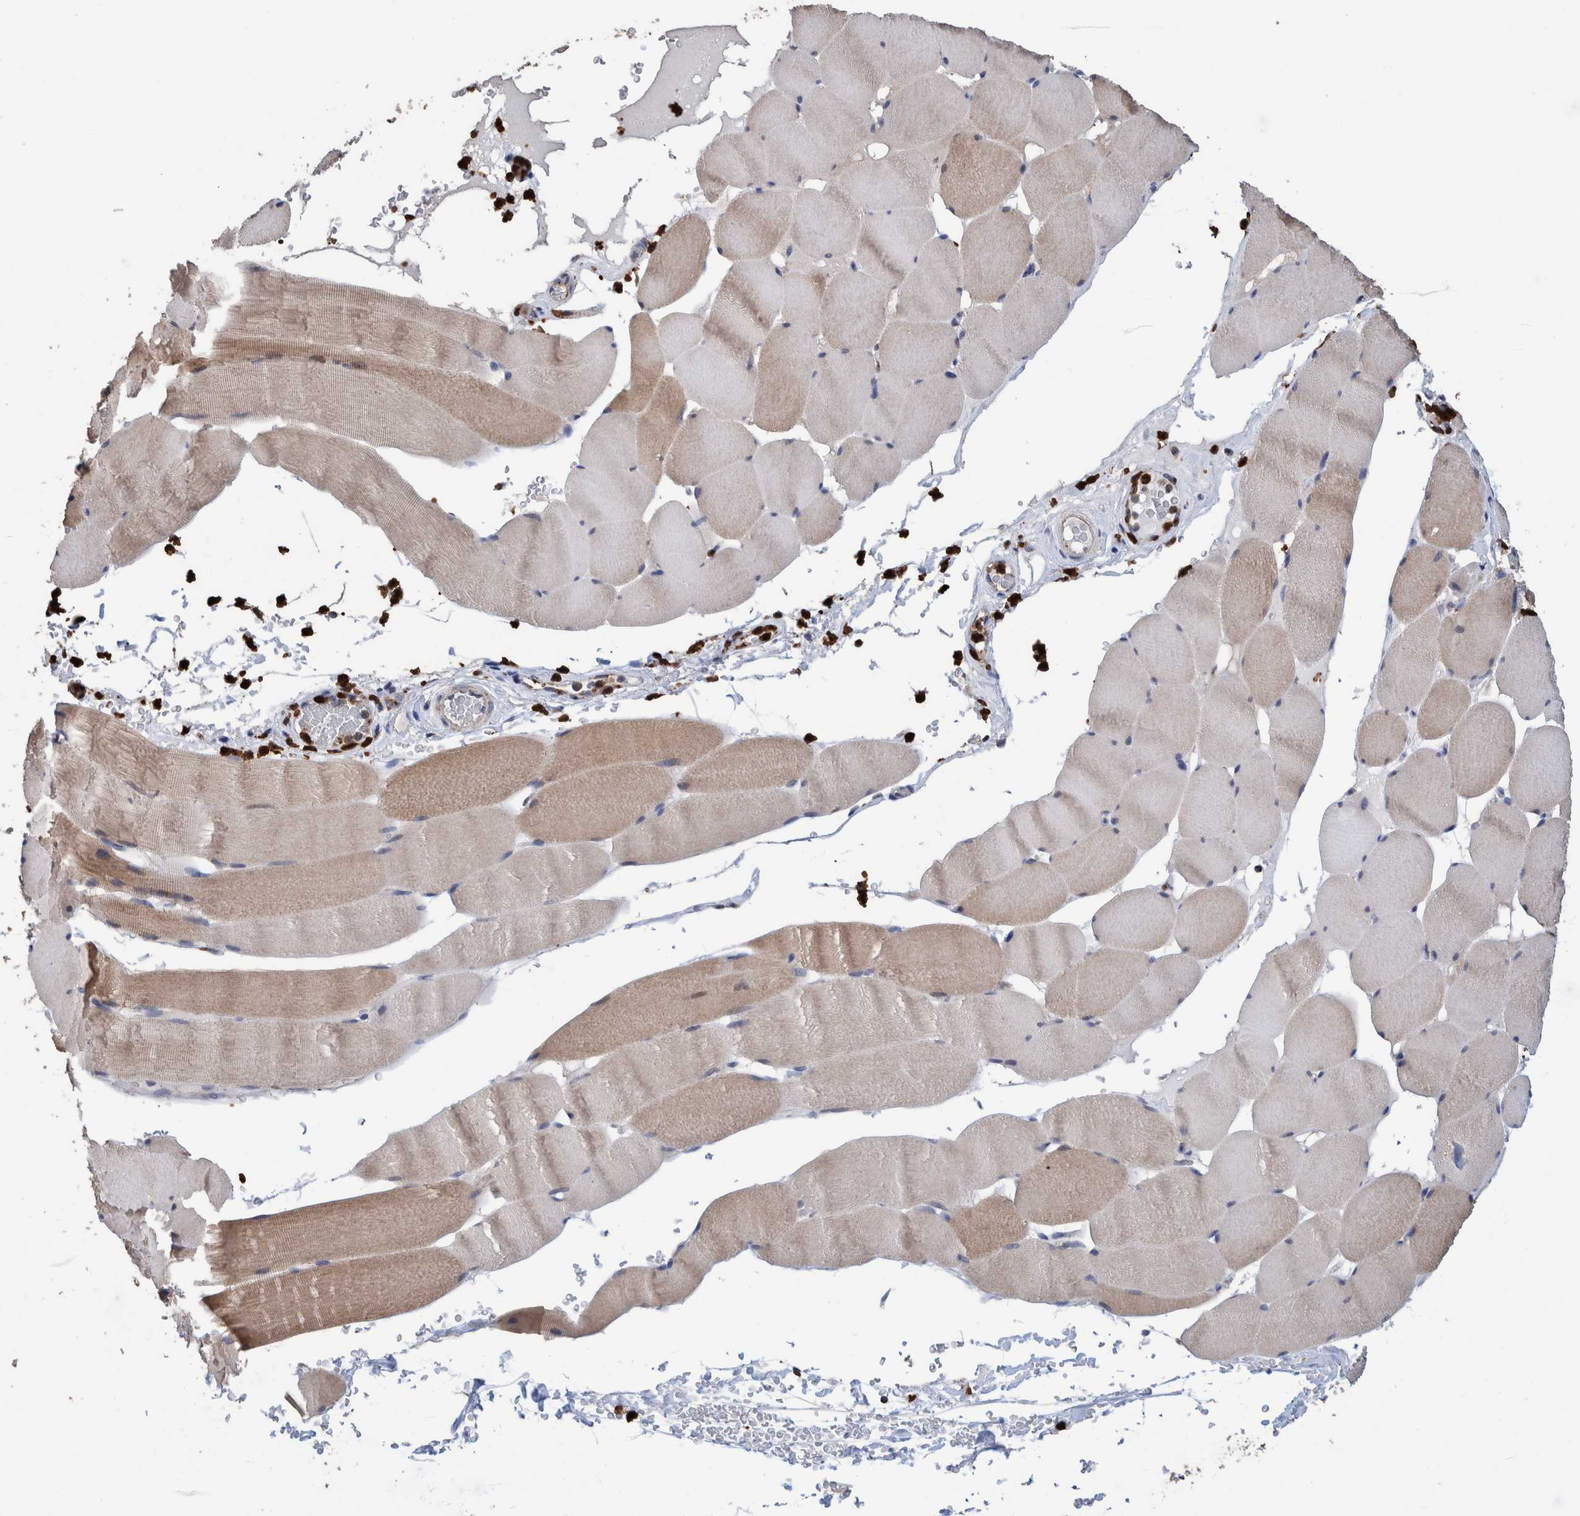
{"staining": {"intensity": "weak", "quantity": ">75%", "location": "cytoplasmic/membranous"}, "tissue": "skeletal muscle", "cell_type": "Myocytes", "image_type": "normal", "snomed": [{"axis": "morphology", "description": "Normal tissue, NOS"}, {"axis": "topography", "description": "Skeletal muscle"}], "caption": "This micrograph displays IHC staining of normal skeletal muscle, with low weak cytoplasmic/membranous expression in about >75% of myocytes.", "gene": "DECR1", "patient": {"sex": "male", "age": 62}}